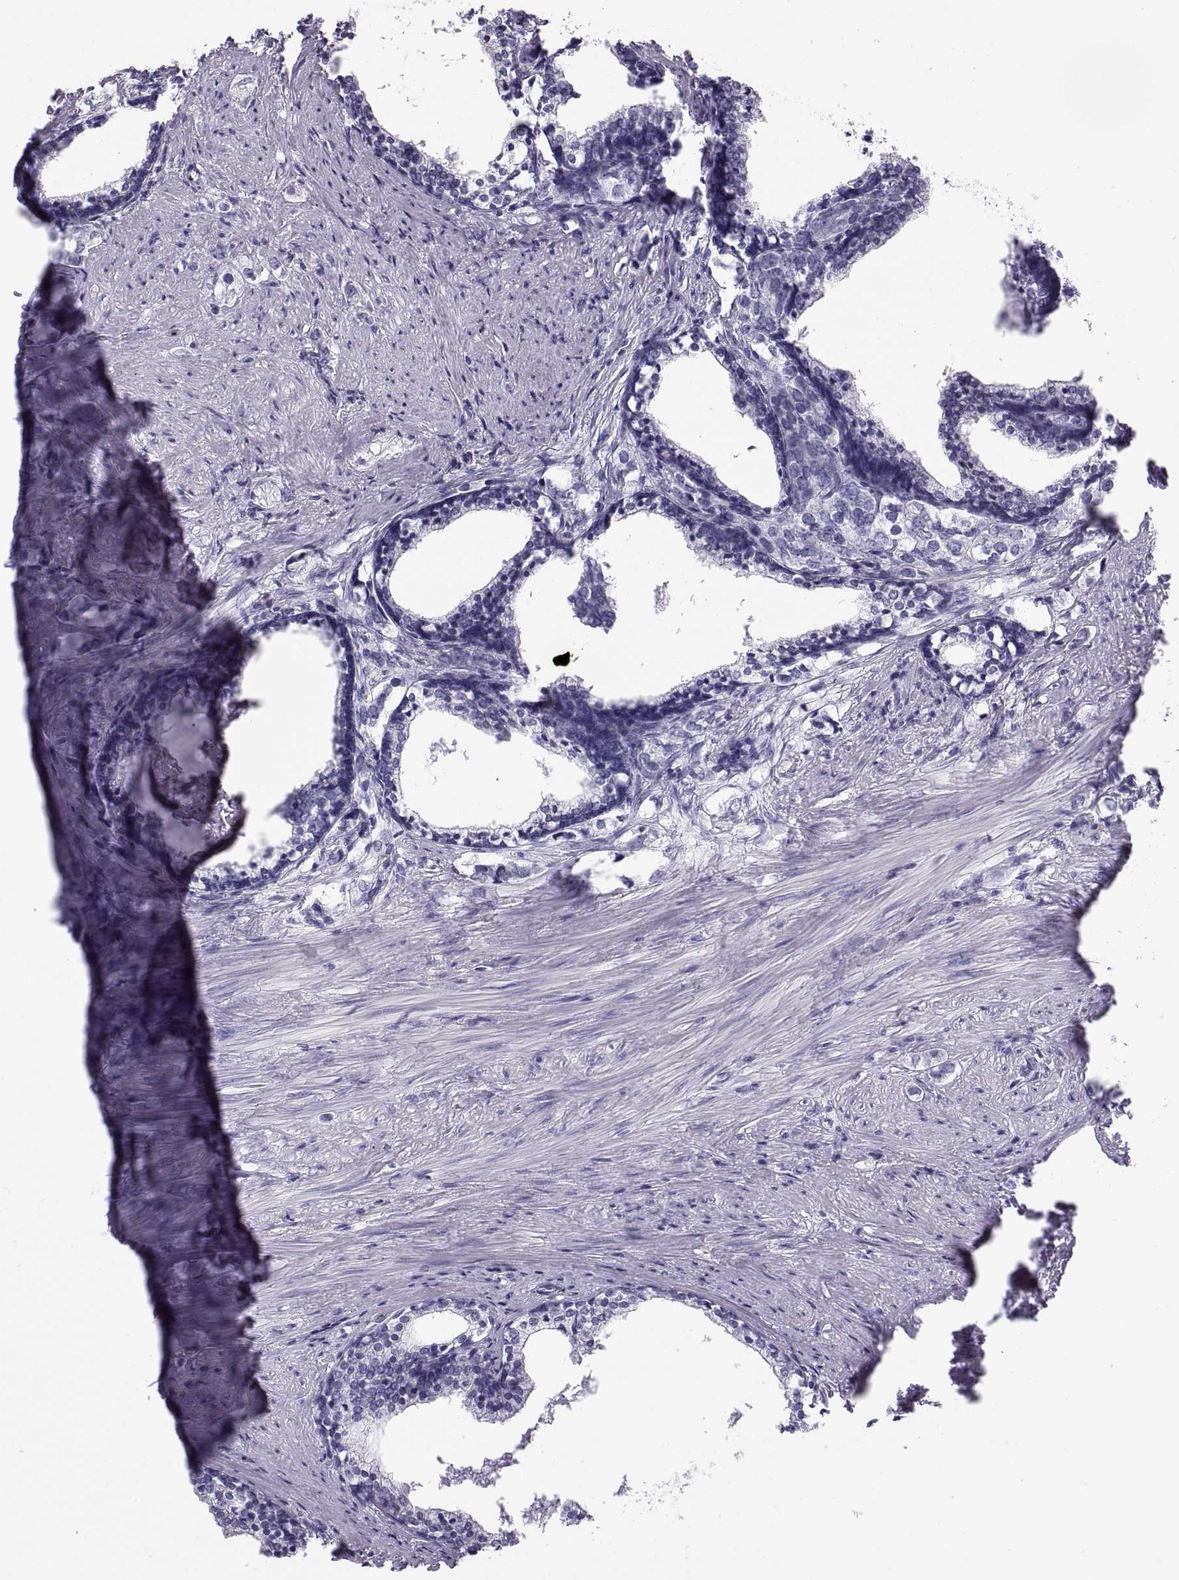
{"staining": {"intensity": "negative", "quantity": "none", "location": "none"}, "tissue": "prostate cancer", "cell_type": "Tumor cells", "image_type": "cancer", "snomed": [{"axis": "morphology", "description": "Adenocarcinoma, NOS"}, {"axis": "topography", "description": "Prostate and seminal vesicle, NOS"}], "caption": "The immunohistochemistry photomicrograph has no significant expression in tumor cells of adenocarcinoma (prostate) tissue.", "gene": "PAX2", "patient": {"sex": "male", "age": 63}}